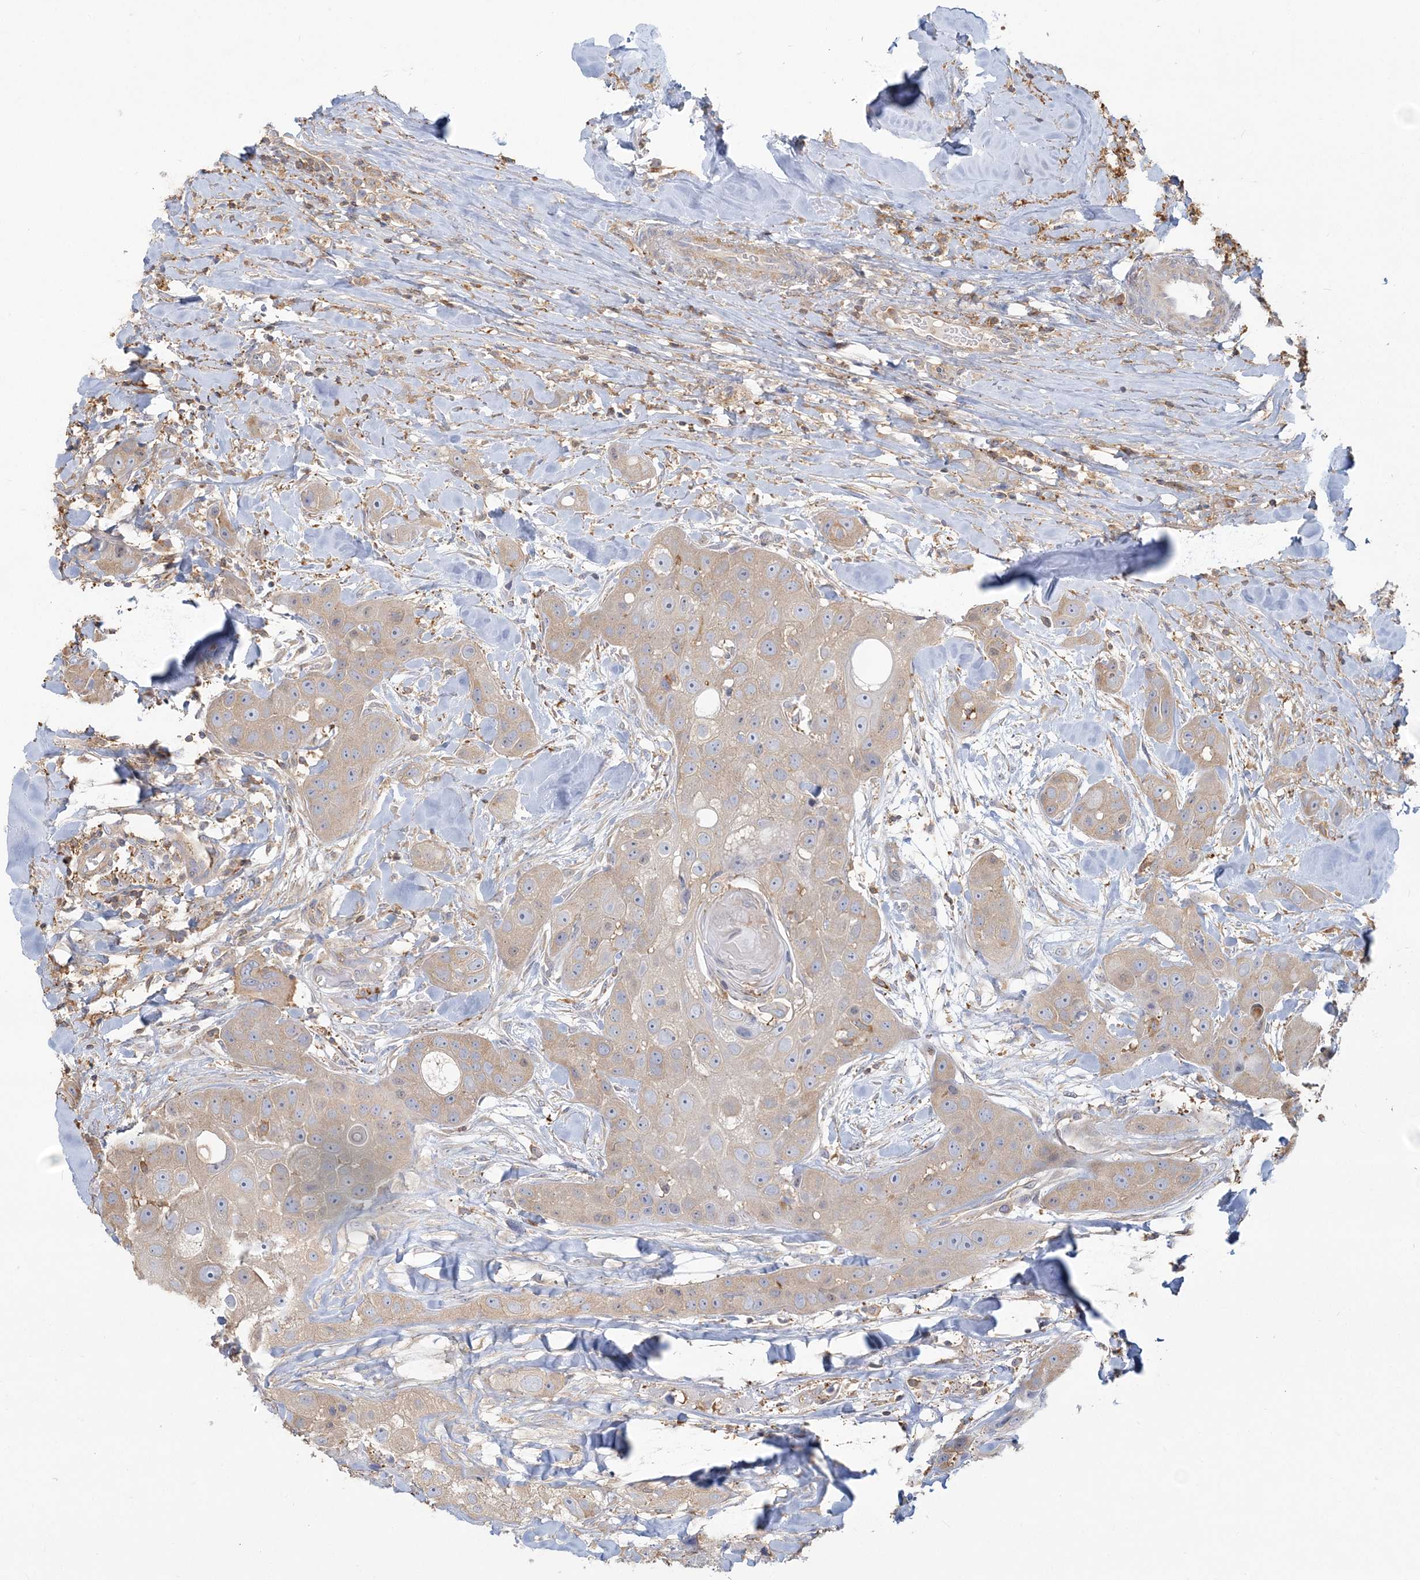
{"staining": {"intensity": "negative", "quantity": "none", "location": "none"}, "tissue": "head and neck cancer", "cell_type": "Tumor cells", "image_type": "cancer", "snomed": [{"axis": "morphology", "description": "Normal tissue, NOS"}, {"axis": "morphology", "description": "Squamous cell carcinoma, NOS"}, {"axis": "topography", "description": "Skeletal muscle"}, {"axis": "topography", "description": "Head-Neck"}], "caption": "An IHC histopathology image of head and neck cancer is shown. There is no staining in tumor cells of head and neck cancer. (DAB (3,3'-diaminobenzidine) IHC visualized using brightfield microscopy, high magnification).", "gene": "ANKS1A", "patient": {"sex": "male", "age": 51}}